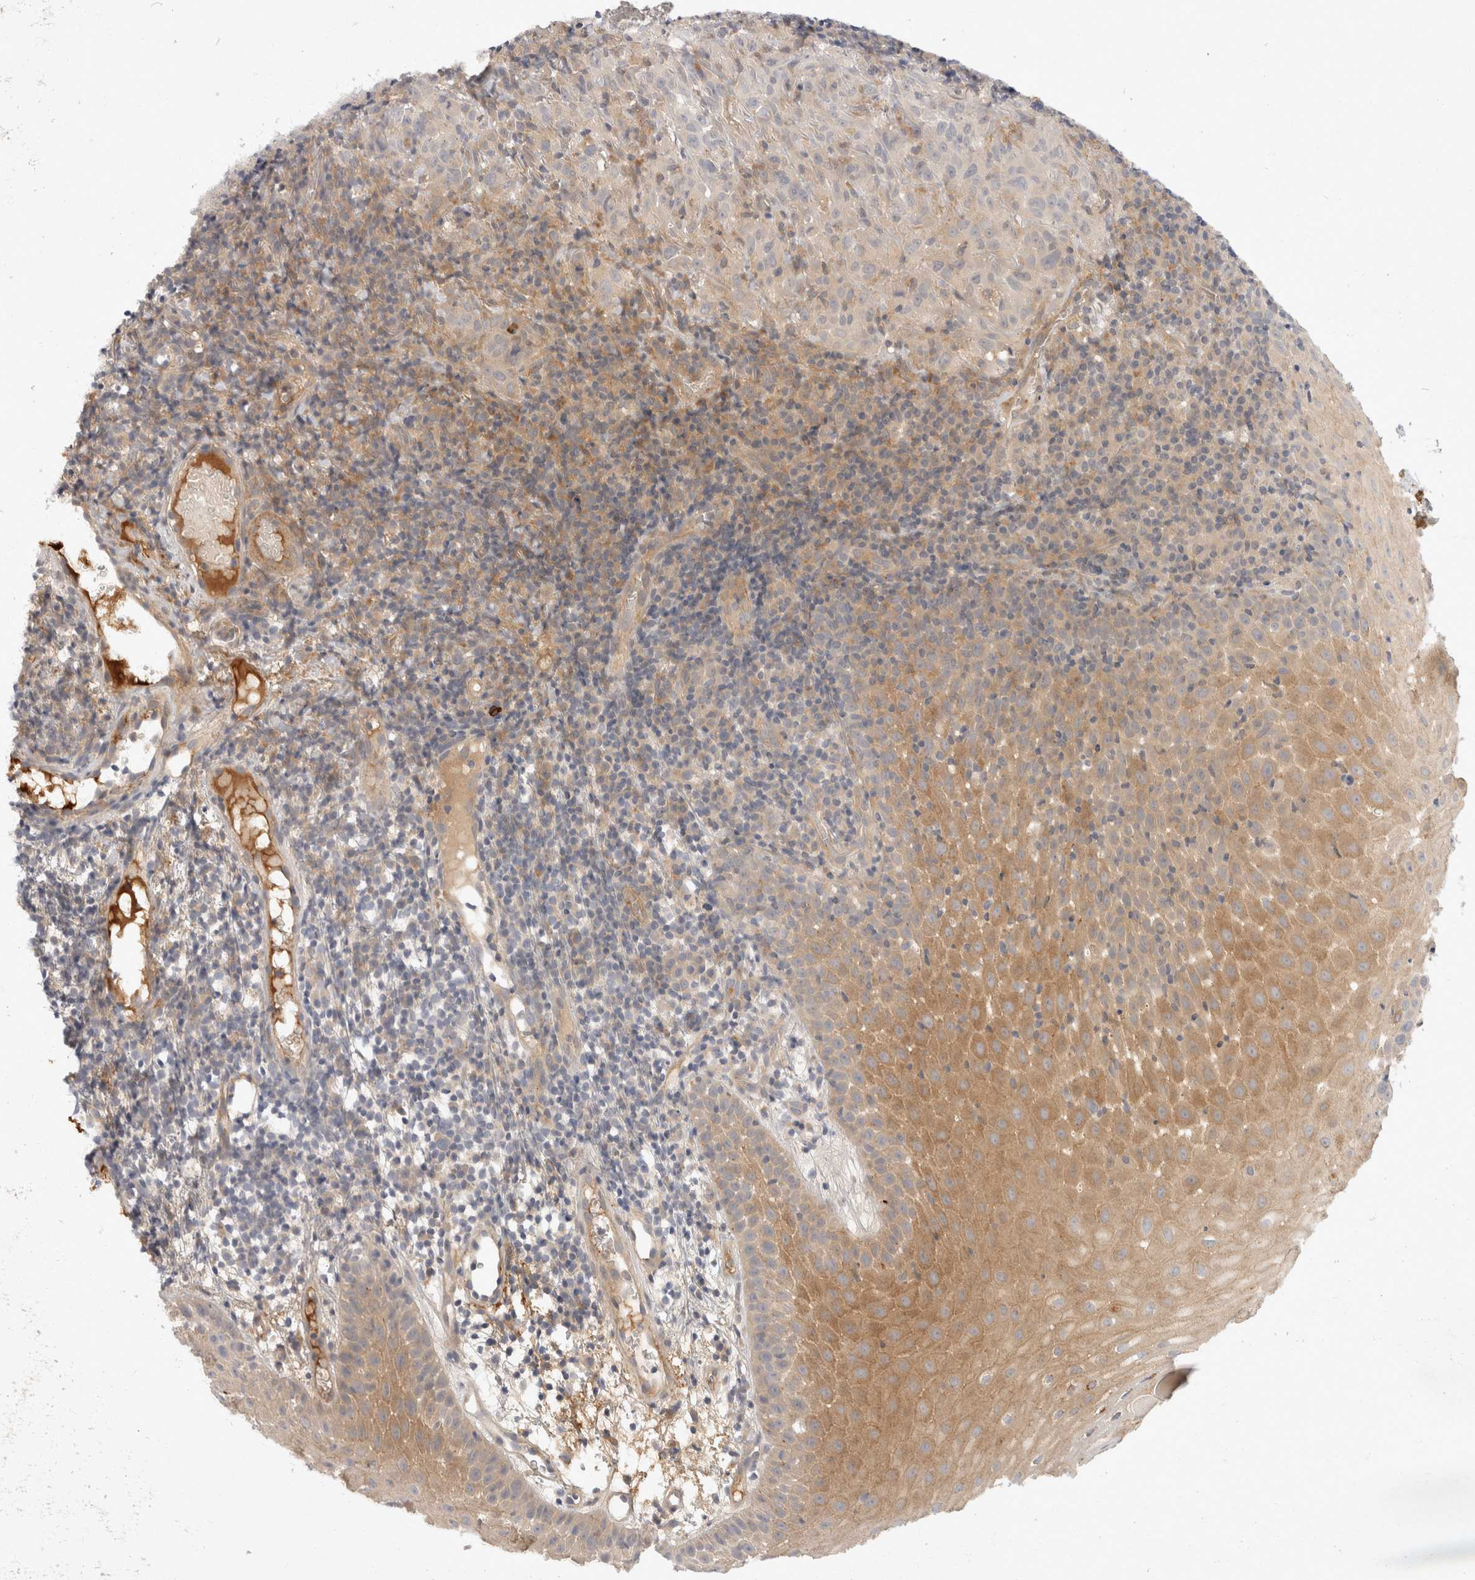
{"staining": {"intensity": "moderate", "quantity": ">75%", "location": "cytoplasmic/membranous"}, "tissue": "oral mucosa", "cell_type": "Squamous epithelial cells", "image_type": "normal", "snomed": [{"axis": "morphology", "description": "Normal tissue, NOS"}, {"axis": "topography", "description": "Oral tissue"}], "caption": "An image of human oral mucosa stained for a protein demonstrates moderate cytoplasmic/membranous brown staining in squamous epithelial cells. Immunohistochemistry (ihc) stains the protein of interest in brown and the nuclei are stained blue.", "gene": "TOM1L2", "patient": {"sex": "male", "age": 60}}